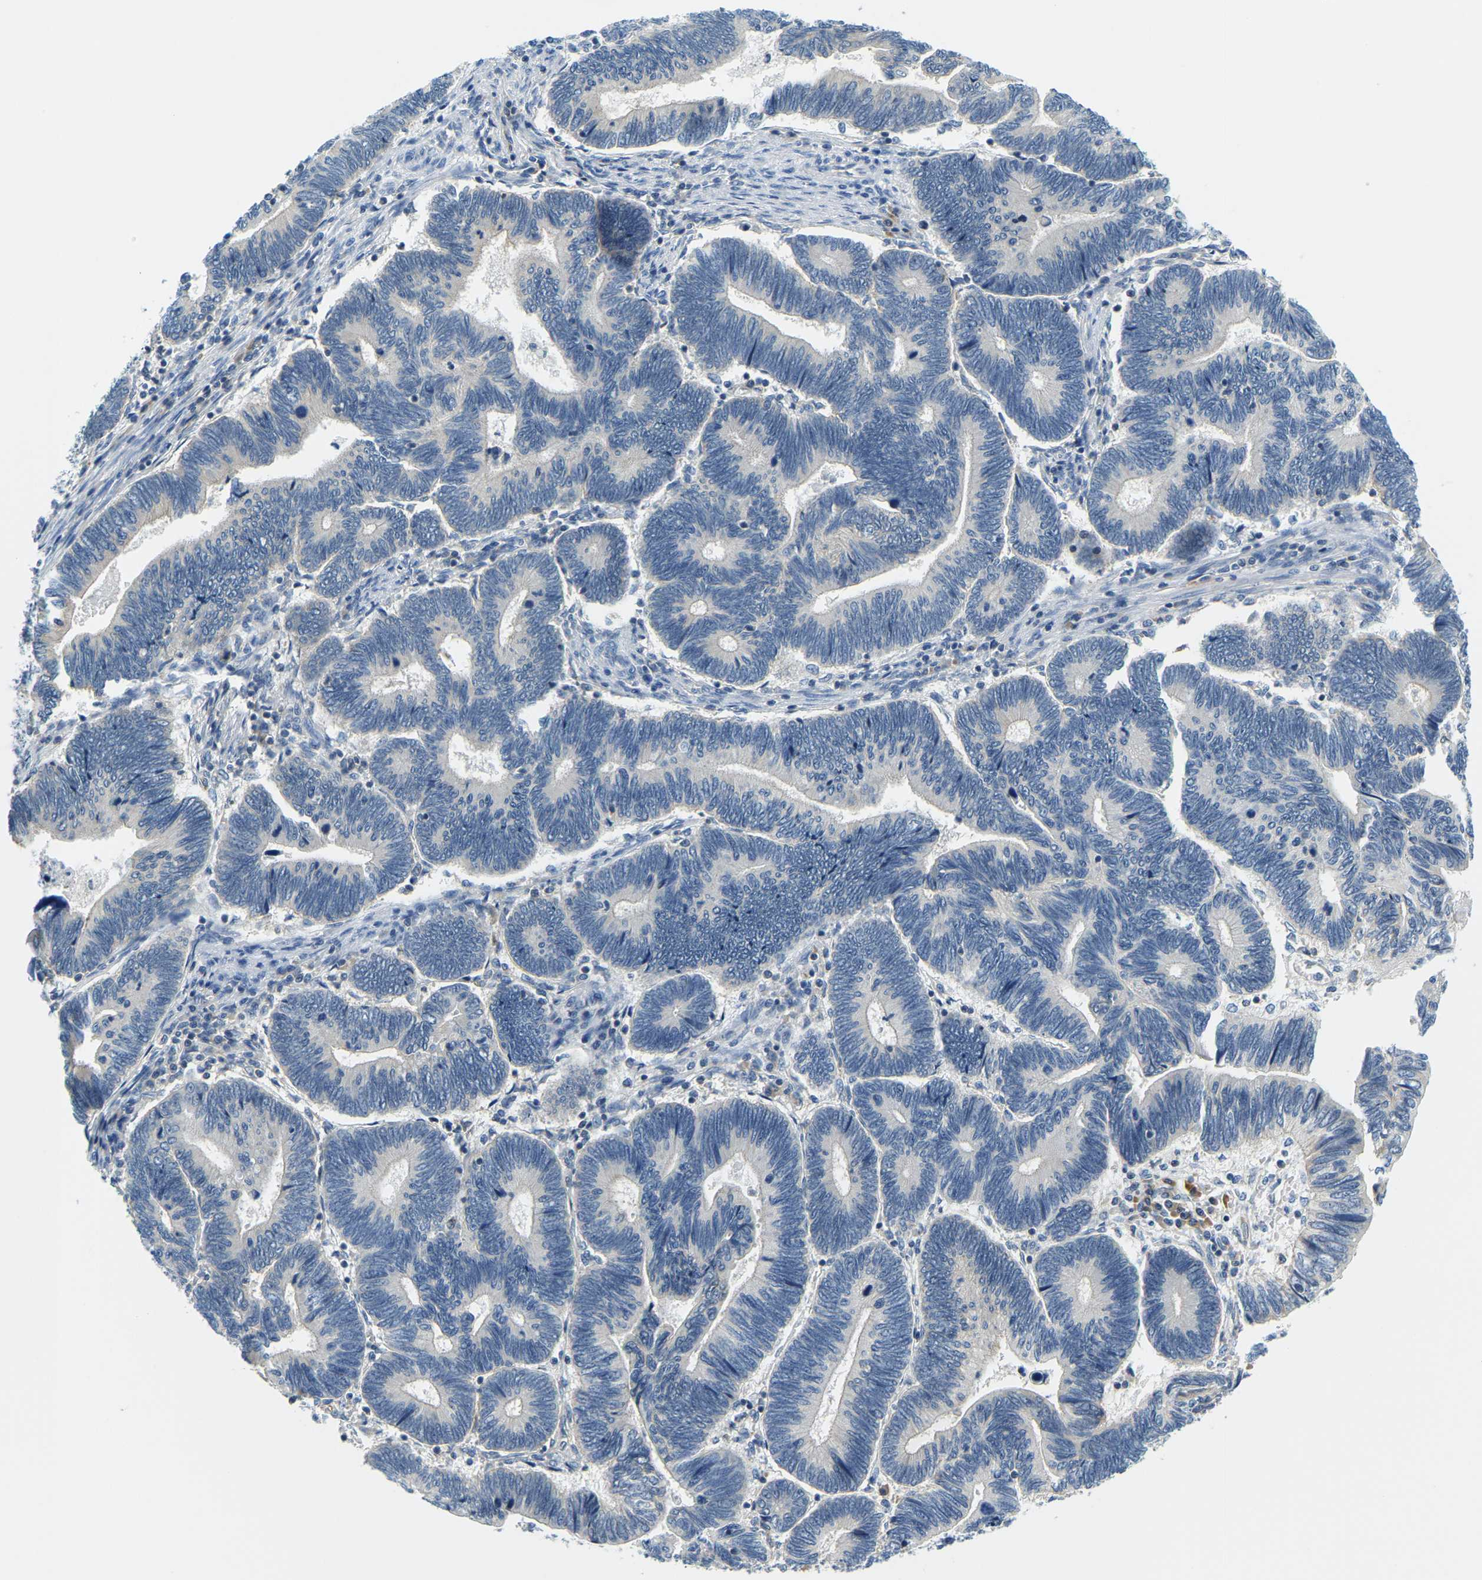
{"staining": {"intensity": "negative", "quantity": "none", "location": "none"}, "tissue": "pancreatic cancer", "cell_type": "Tumor cells", "image_type": "cancer", "snomed": [{"axis": "morphology", "description": "Adenocarcinoma, NOS"}, {"axis": "topography", "description": "Pancreas"}], "caption": "Adenocarcinoma (pancreatic) was stained to show a protein in brown. There is no significant expression in tumor cells.", "gene": "RRP1", "patient": {"sex": "female", "age": 70}}